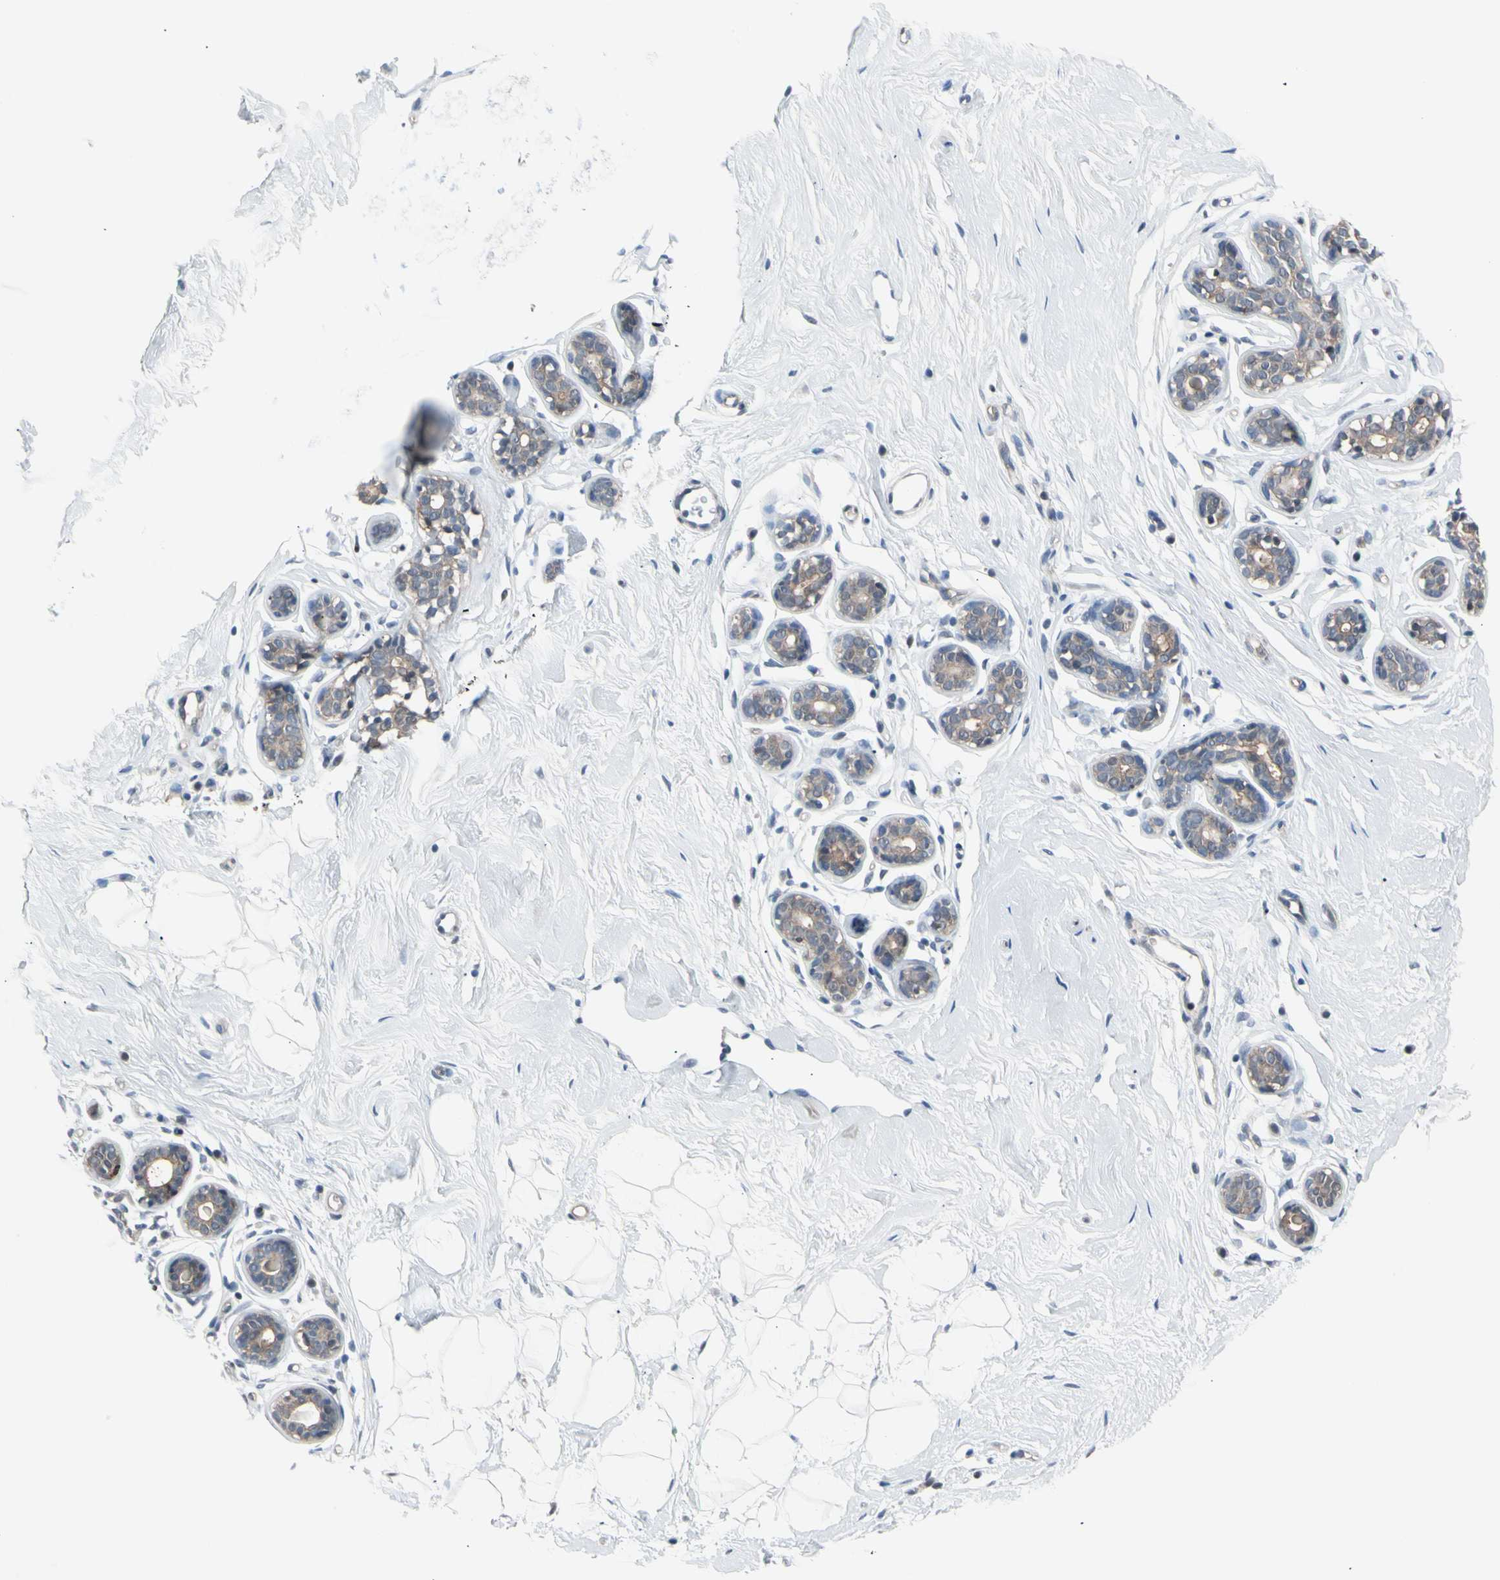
{"staining": {"intensity": "negative", "quantity": "none", "location": "none"}, "tissue": "breast", "cell_type": "Adipocytes", "image_type": "normal", "snomed": [{"axis": "morphology", "description": "Normal tissue, NOS"}, {"axis": "topography", "description": "Breast"}], "caption": "IHC histopathology image of benign human breast stained for a protein (brown), which shows no expression in adipocytes. (DAB (3,3'-diaminobenzidine) immunohistochemistry, high magnification).", "gene": "ENSG00000256646", "patient": {"sex": "female", "age": 23}}